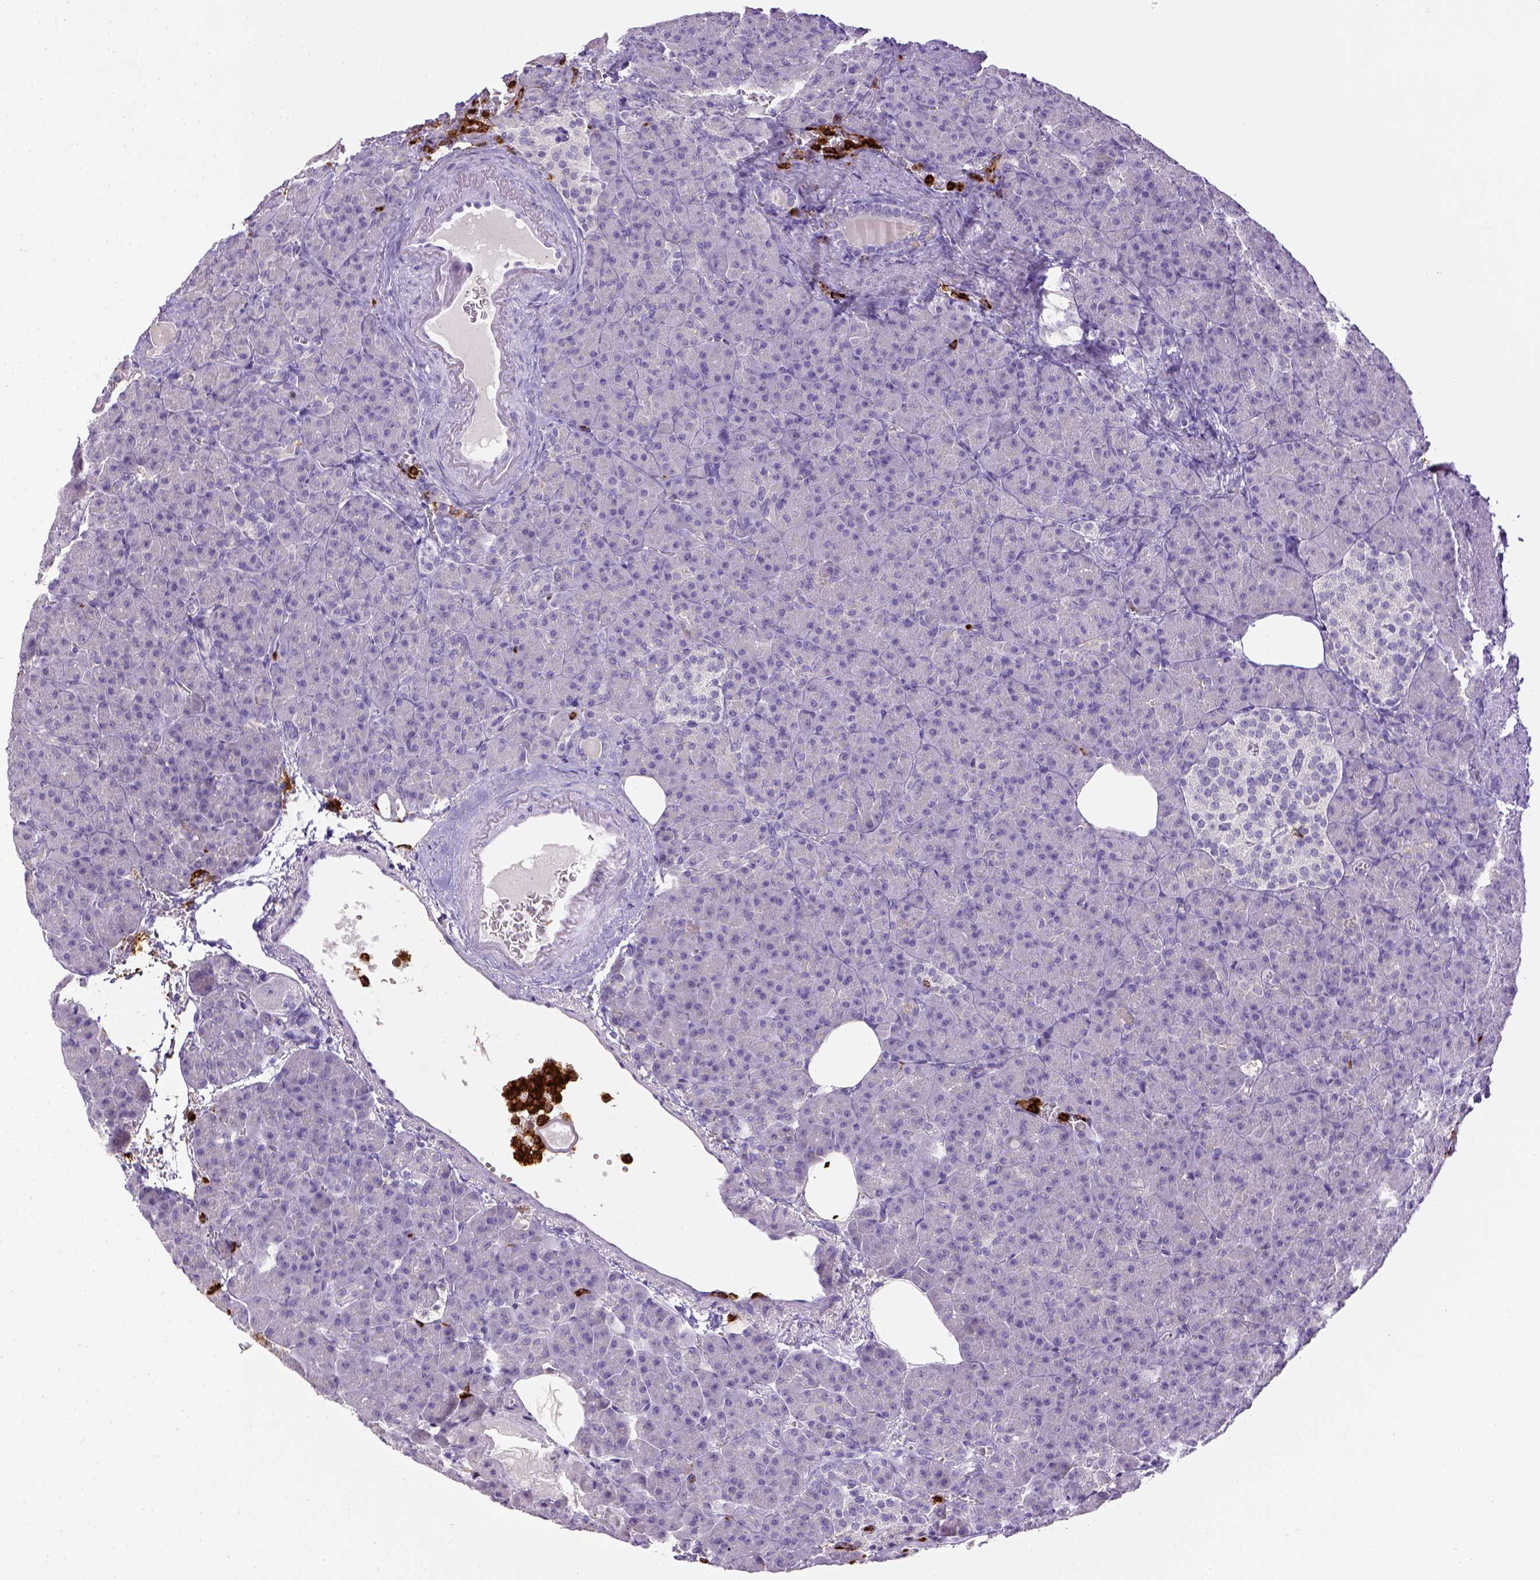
{"staining": {"intensity": "negative", "quantity": "none", "location": "none"}, "tissue": "pancreas", "cell_type": "Exocrine glandular cells", "image_type": "normal", "snomed": [{"axis": "morphology", "description": "Normal tissue, NOS"}, {"axis": "topography", "description": "Pancreas"}], "caption": "The immunohistochemistry (IHC) micrograph has no significant staining in exocrine glandular cells of pancreas.", "gene": "ITGAM", "patient": {"sex": "female", "age": 74}}